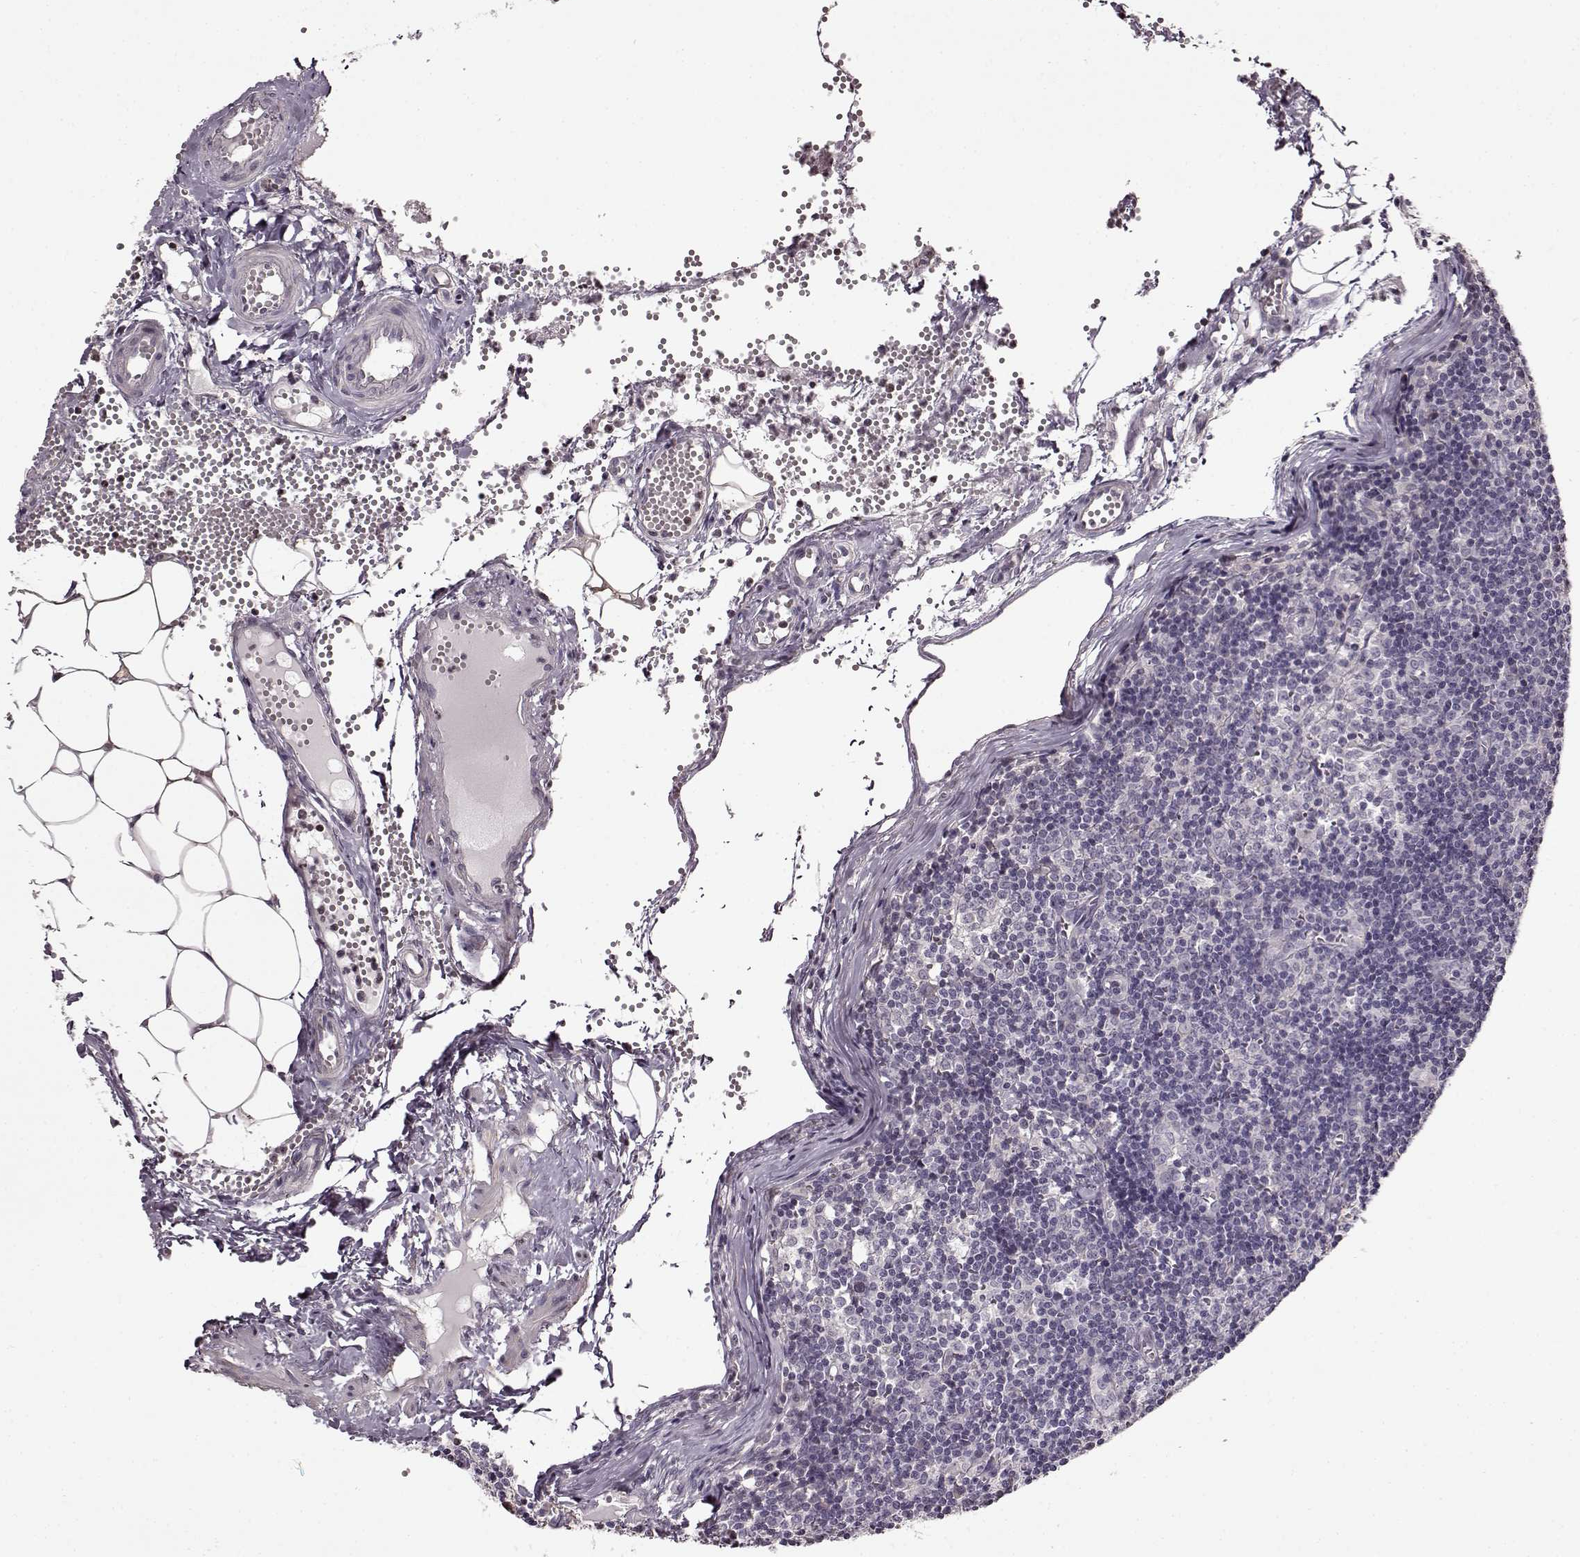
{"staining": {"intensity": "negative", "quantity": "none", "location": "none"}, "tissue": "lymph node", "cell_type": "Germinal center cells", "image_type": "normal", "snomed": [{"axis": "morphology", "description": "Normal tissue, NOS"}, {"axis": "topography", "description": "Lymph node"}], "caption": "Germinal center cells show no significant staining in unremarkable lymph node. (DAB (3,3'-diaminobenzidine) IHC visualized using brightfield microscopy, high magnification).", "gene": "FSHB", "patient": {"sex": "female", "age": 52}}